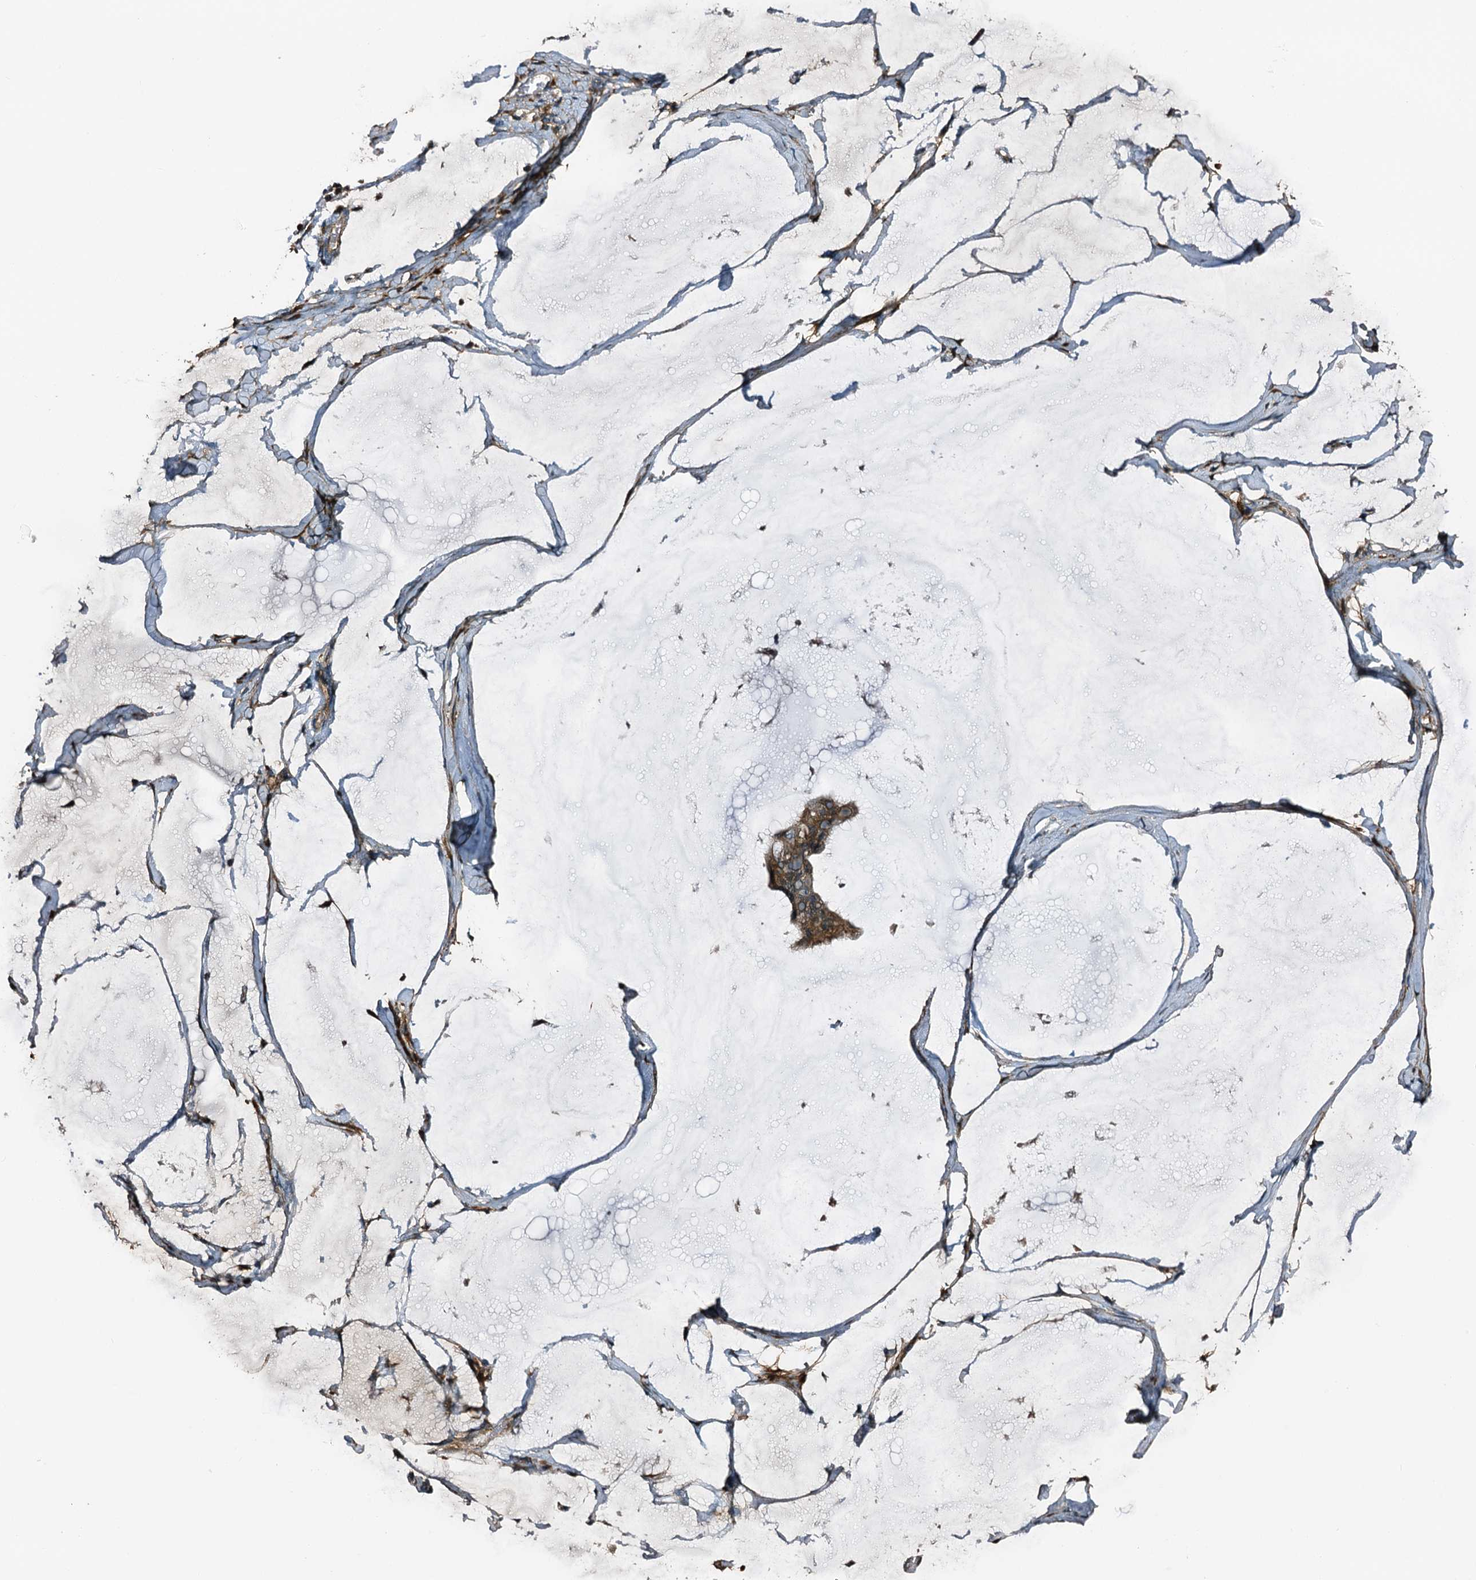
{"staining": {"intensity": "moderate", "quantity": ">75%", "location": "cytoplasmic/membranous"}, "tissue": "ovarian cancer", "cell_type": "Tumor cells", "image_type": "cancer", "snomed": [{"axis": "morphology", "description": "Cystadenocarcinoma, mucinous, NOS"}, {"axis": "topography", "description": "Ovary"}], "caption": "Moderate cytoplasmic/membranous expression is identified in about >75% of tumor cells in mucinous cystadenocarcinoma (ovarian). (DAB IHC, brown staining for protein, blue staining for nuclei).", "gene": "DUOXA1", "patient": {"sex": "female", "age": 73}}